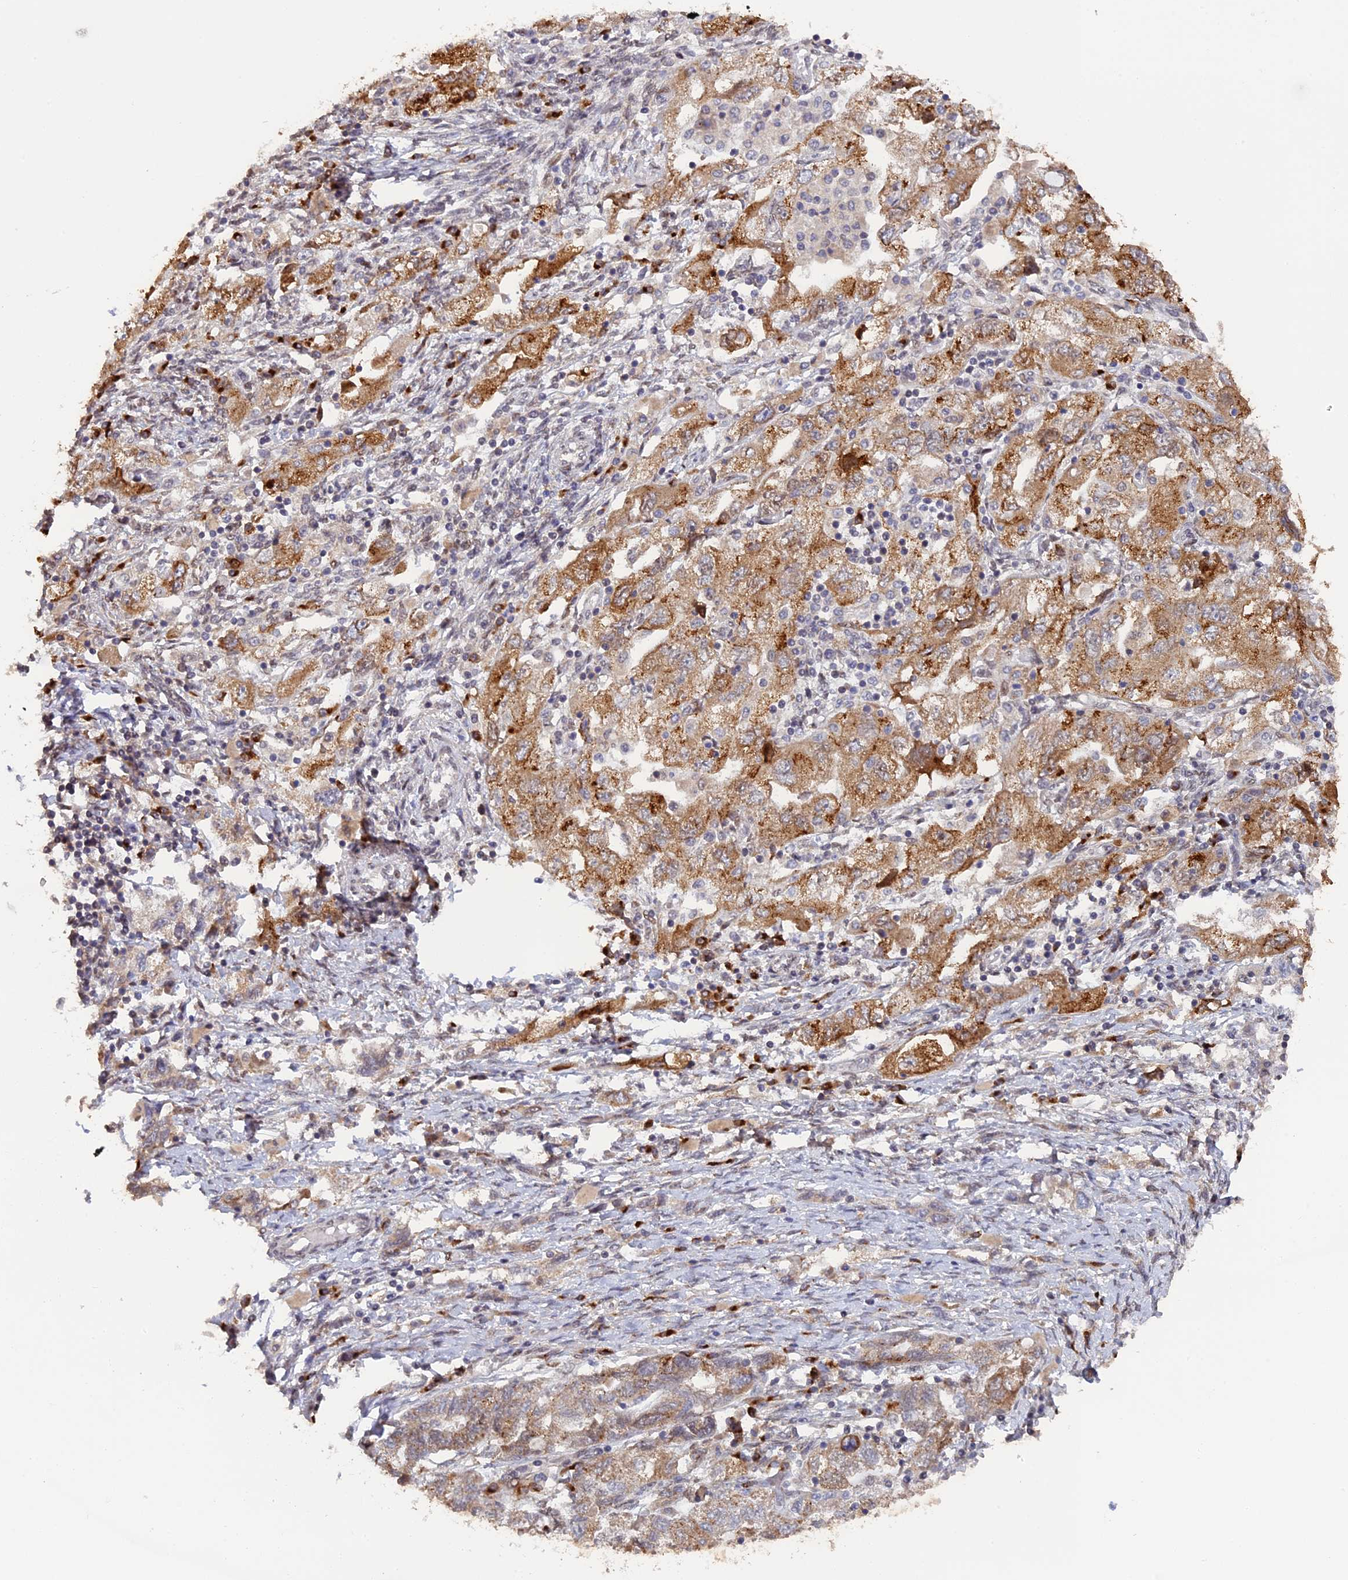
{"staining": {"intensity": "moderate", "quantity": ">75%", "location": "cytoplasmic/membranous"}, "tissue": "ovarian cancer", "cell_type": "Tumor cells", "image_type": "cancer", "snomed": [{"axis": "morphology", "description": "Carcinoma, NOS"}, {"axis": "morphology", "description": "Cystadenocarcinoma, serous, NOS"}, {"axis": "topography", "description": "Ovary"}], "caption": "IHC histopathology image of neoplastic tissue: human carcinoma (ovarian) stained using immunohistochemistry exhibits medium levels of moderate protein expression localized specifically in the cytoplasmic/membranous of tumor cells, appearing as a cytoplasmic/membranous brown color.", "gene": "SNX17", "patient": {"sex": "female", "age": 69}}